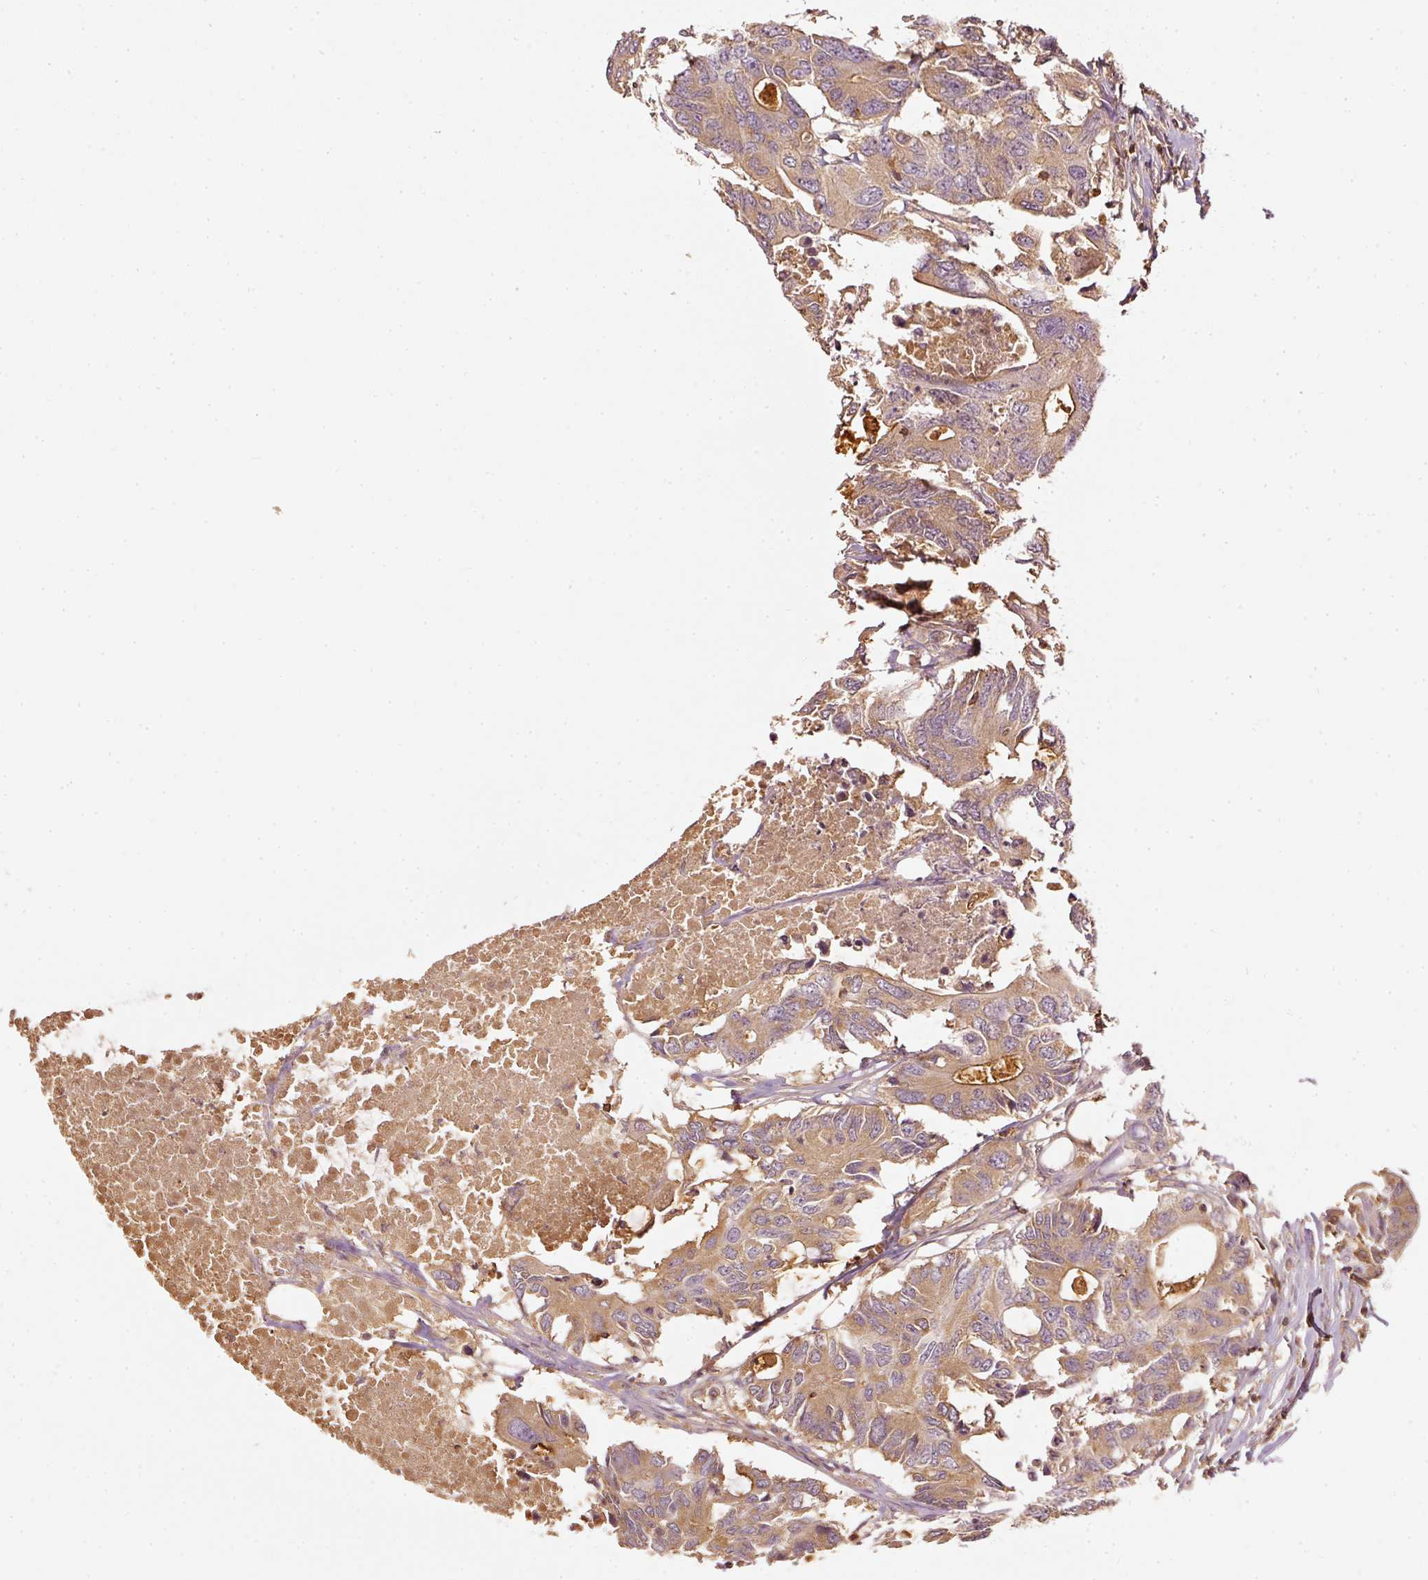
{"staining": {"intensity": "moderate", "quantity": ">75%", "location": "cytoplasmic/membranous"}, "tissue": "colorectal cancer", "cell_type": "Tumor cells", "image_type": "cancer", "snomed": [{"axis": "morphology", "description": "Adenocarcinoma, NOS"}, {"axis": "topography", "description": "Colon"}], "caption": "The histopathology image displays a brown stain indicating the presence of a protein in the cytoplasmic/membranous of tumor cells in colorectal cancer (adenocarcinoma).", "gene": "EVL", "patient": {"sex": "male", "age": 71}}